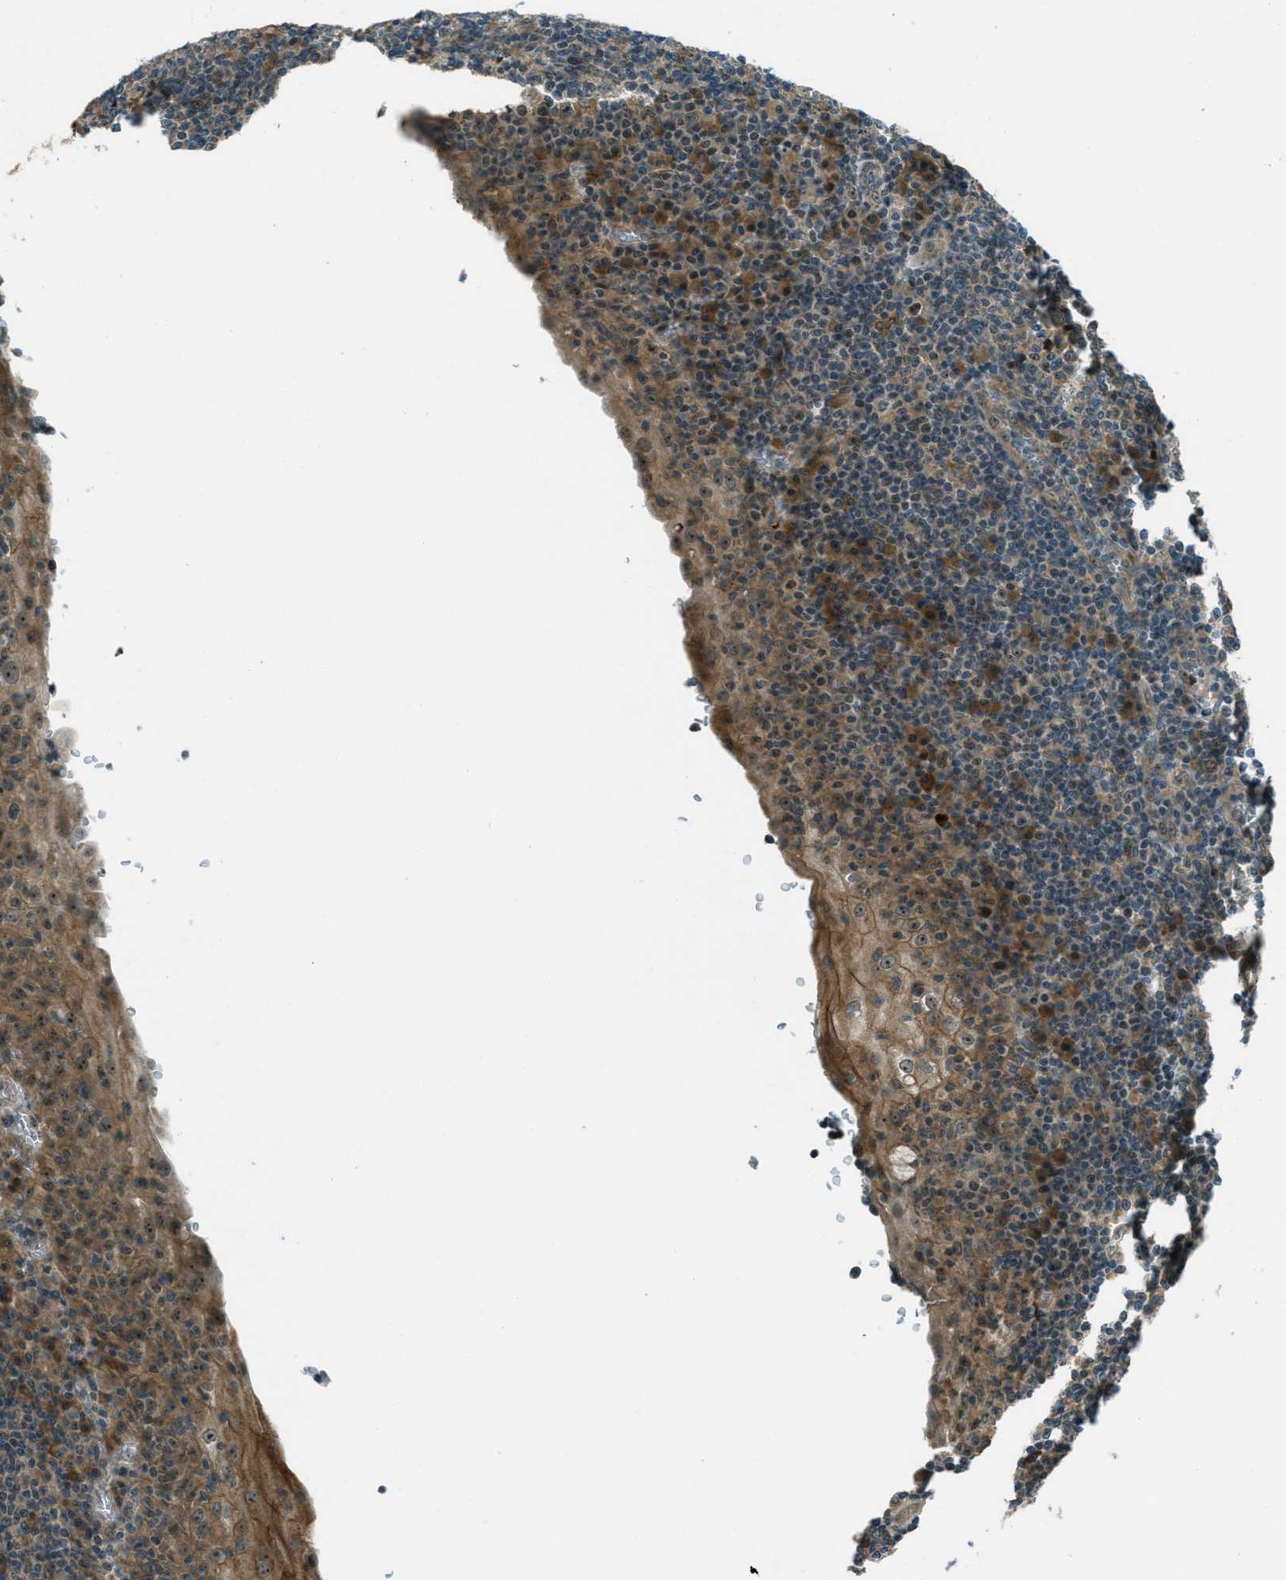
{"staining": {"intensity": "weak", "quantity": "<25%", "location": "cytoplasmic/membranous"}, "tissue": "tonsil", "cell_type": "Germinal center cells", "image_type": "normal", "snomed": [{"axis": "morphology", "description": "Normal tissue, NOS"}, {"axis": "topography", "description": "Tonsil"}], "caption": "DAB immunohistochemical staining of normal human tonsil shows no significant staining in germinal center cells. The staining was performed using DAB to visualize the protein expression in brown, while the nuclei were stained in blue with hematoxylin (Magnification: 20x).", "gene": "STK11", "patient": {"sex": "male", "age": 37}}